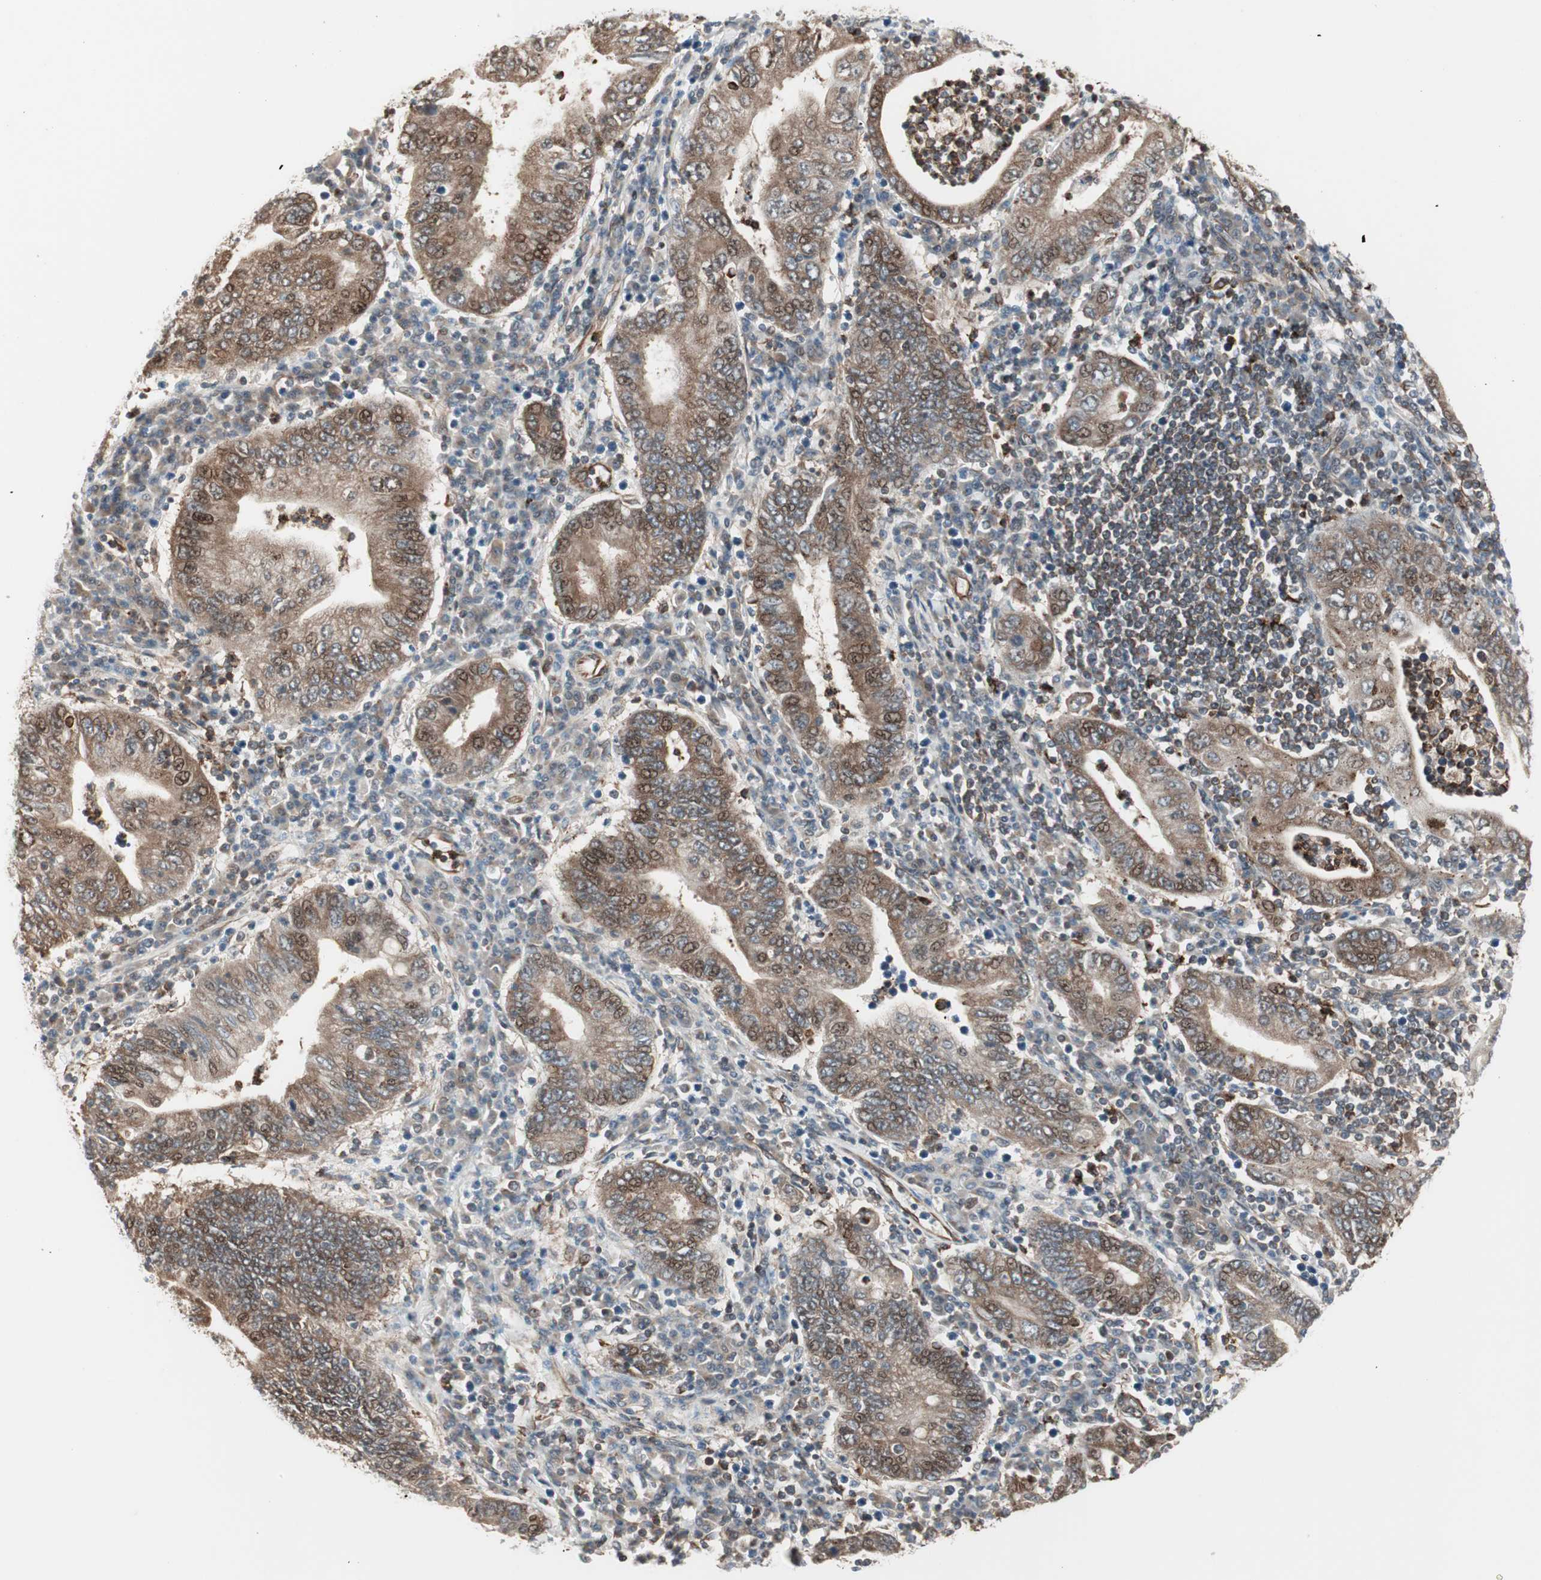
{"staining": {"intensity": "moderate", "quantity": ">75%", "location": "cytoplasmic/membranous,nuclear"}, "tissue": "stomach cancer", "cell_type": "Tumor cells", "image_type": "cancer", "snomed": [{"axis": "morphology", "description": "Normal tissue, NOS"}, {"axis": "morphology", "description": "Adenocarcinoma, NOS"}, {"axis": "topography", "description": "Esophagus"}, {"axis": "topography", "description": "Stomach, upper"}, {"axis": "topography", "description": "Peripheral nerve tissue"}], "caption": "Immunohistochemical staining of human adenocarcinoma (stomach) shows medium levels of moderate cytoplasmic/membranous and nuclear protein positivity in approximately >75% of tumor cells.", "gene": "MAD2L2", "patient": {"sex": "male", "age": 62}}